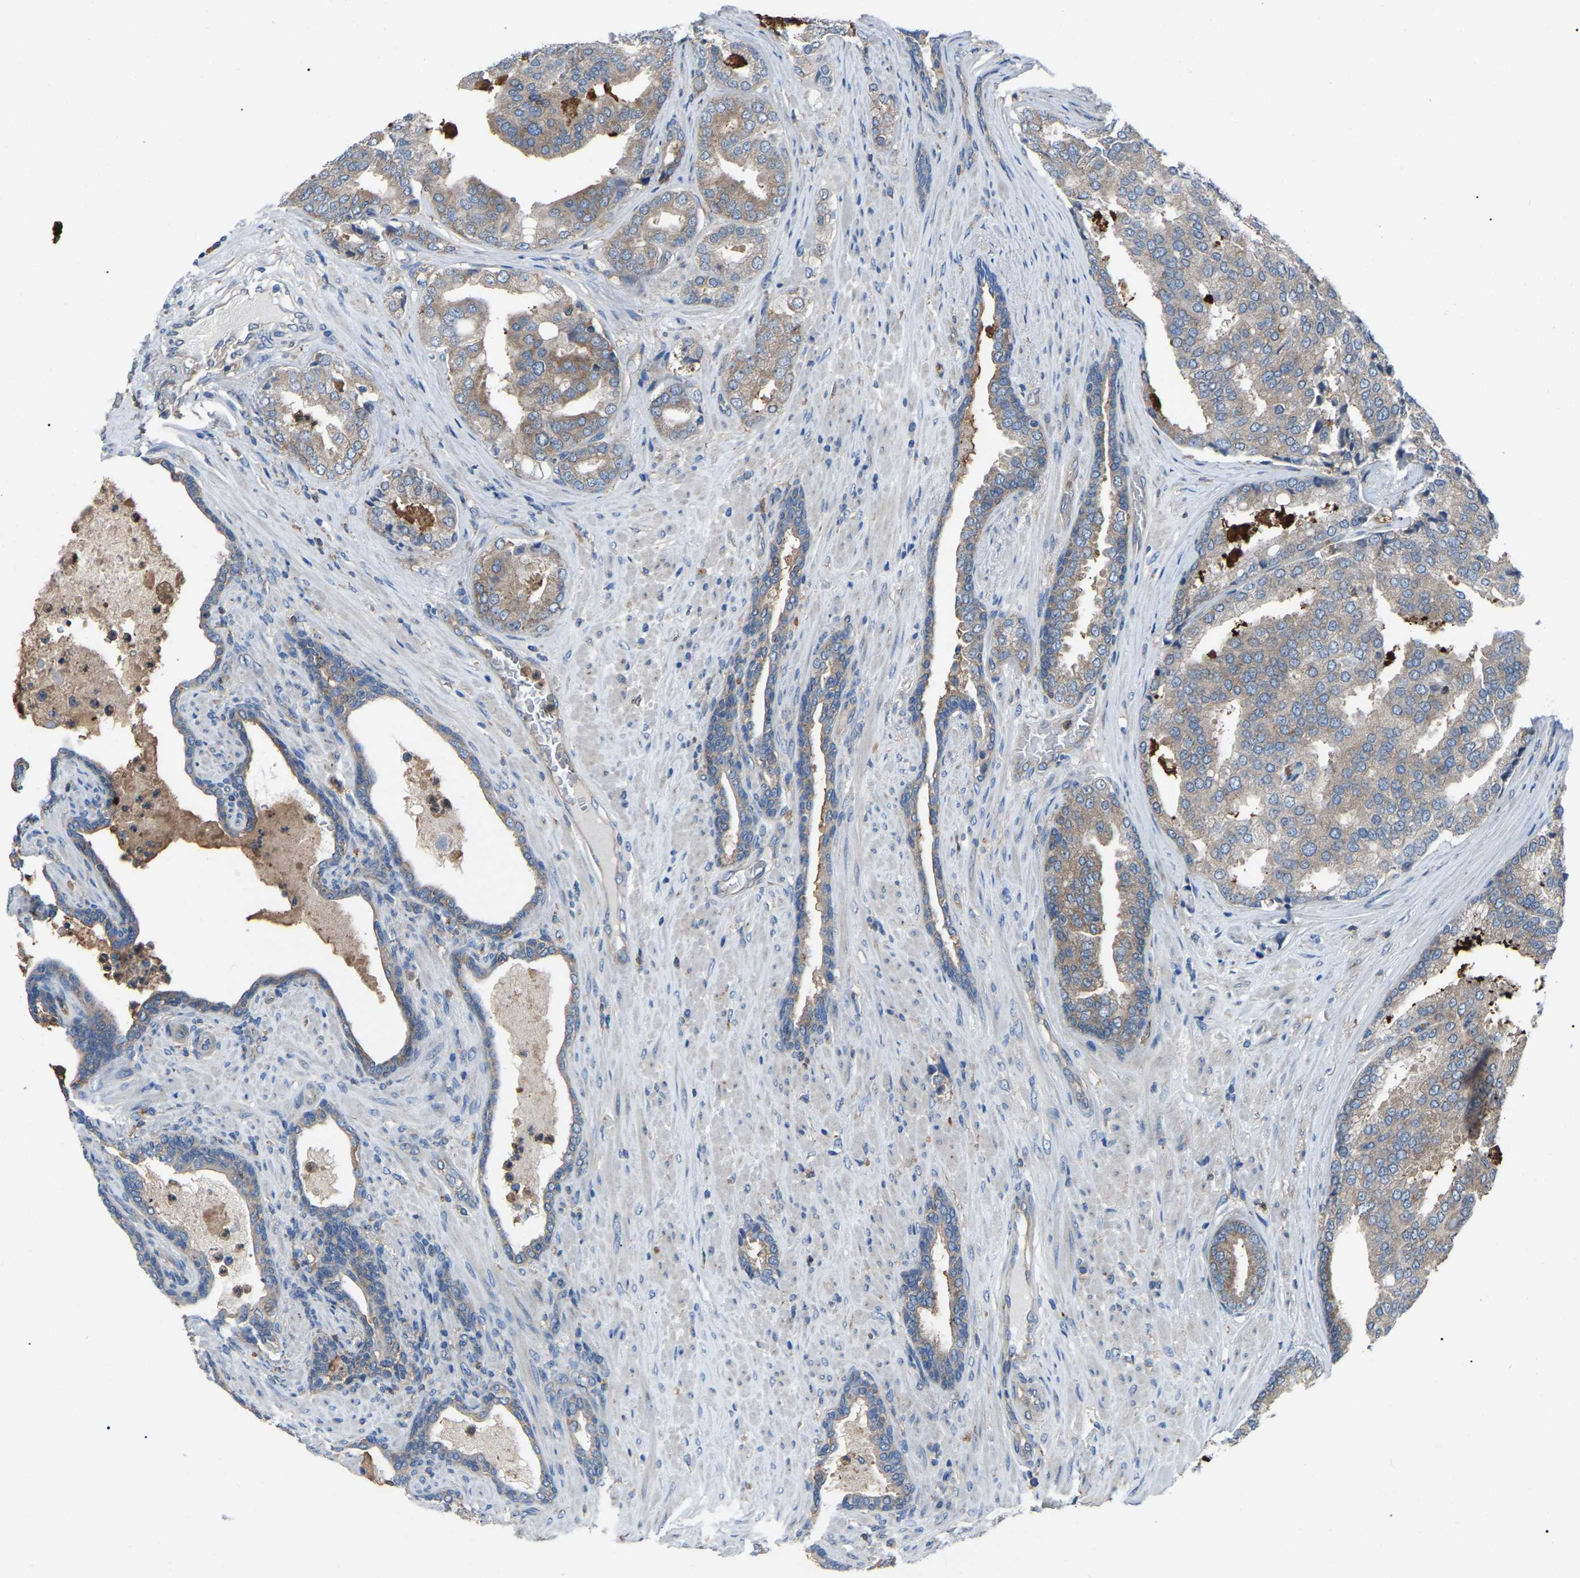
{"staining": {"intensity": "moderate", "quantity": ">75%", "location": "cytoplasmic/membranous"}, "tissue": "prostate cancer", "cell_type": "Tumor cells", "image_type": "cancer", "snomed": [{"axis": "morphology", "description": "Adenocarcinoma, High grade"}, {"axis": "topography", "description": "Prostate"}], "caption": "DAB immunohistochemical staining of human prostate high-grade adenocarcinoma shows moderate cytoplasmic/membranous protein positivity in approximately >75% of tumor cells.", "gene": "AIMP1", "patient": {"sex": "male", "age": 50}}